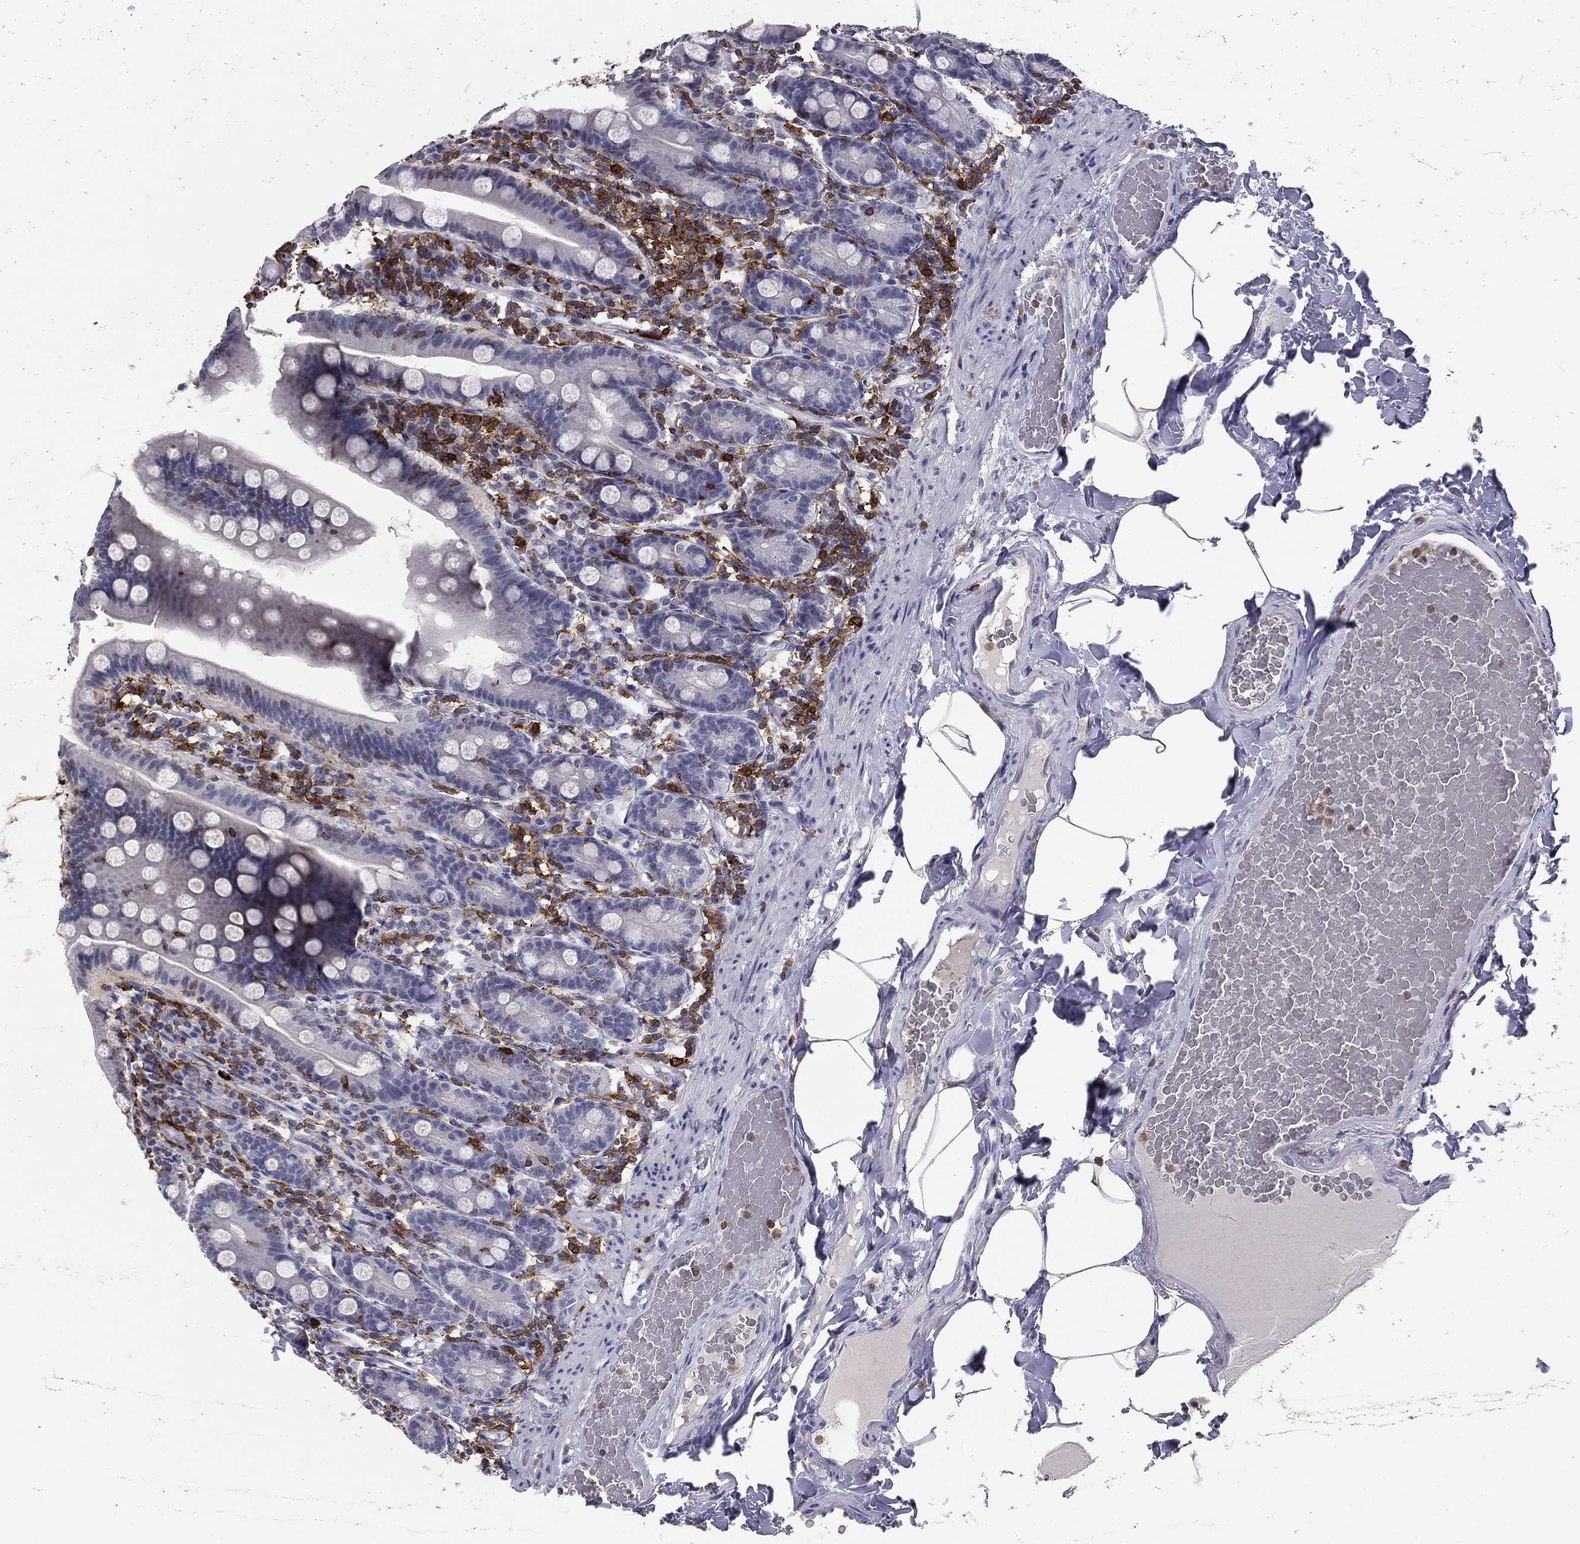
{"staining": {"intensity": "negative", "quantity": "none", "location": "none"}, "tissue": "small intestine", "cell_type": "Glandular cells", "image_type": "normal", "snomed": [{"axis": "morphology", "description": "Normal tissue, NOS"}, {"axis": "topography", "description": "Small intestine"}], "caption": "Immunohistochemistry (IHC) histopathology image of unremarkable small intestine: human small intestine stained with DAB demonstrates no significant protein staining in glandular cells.", "gene": "PLCB2", "patient": {"sex": "male", "age": 66}}